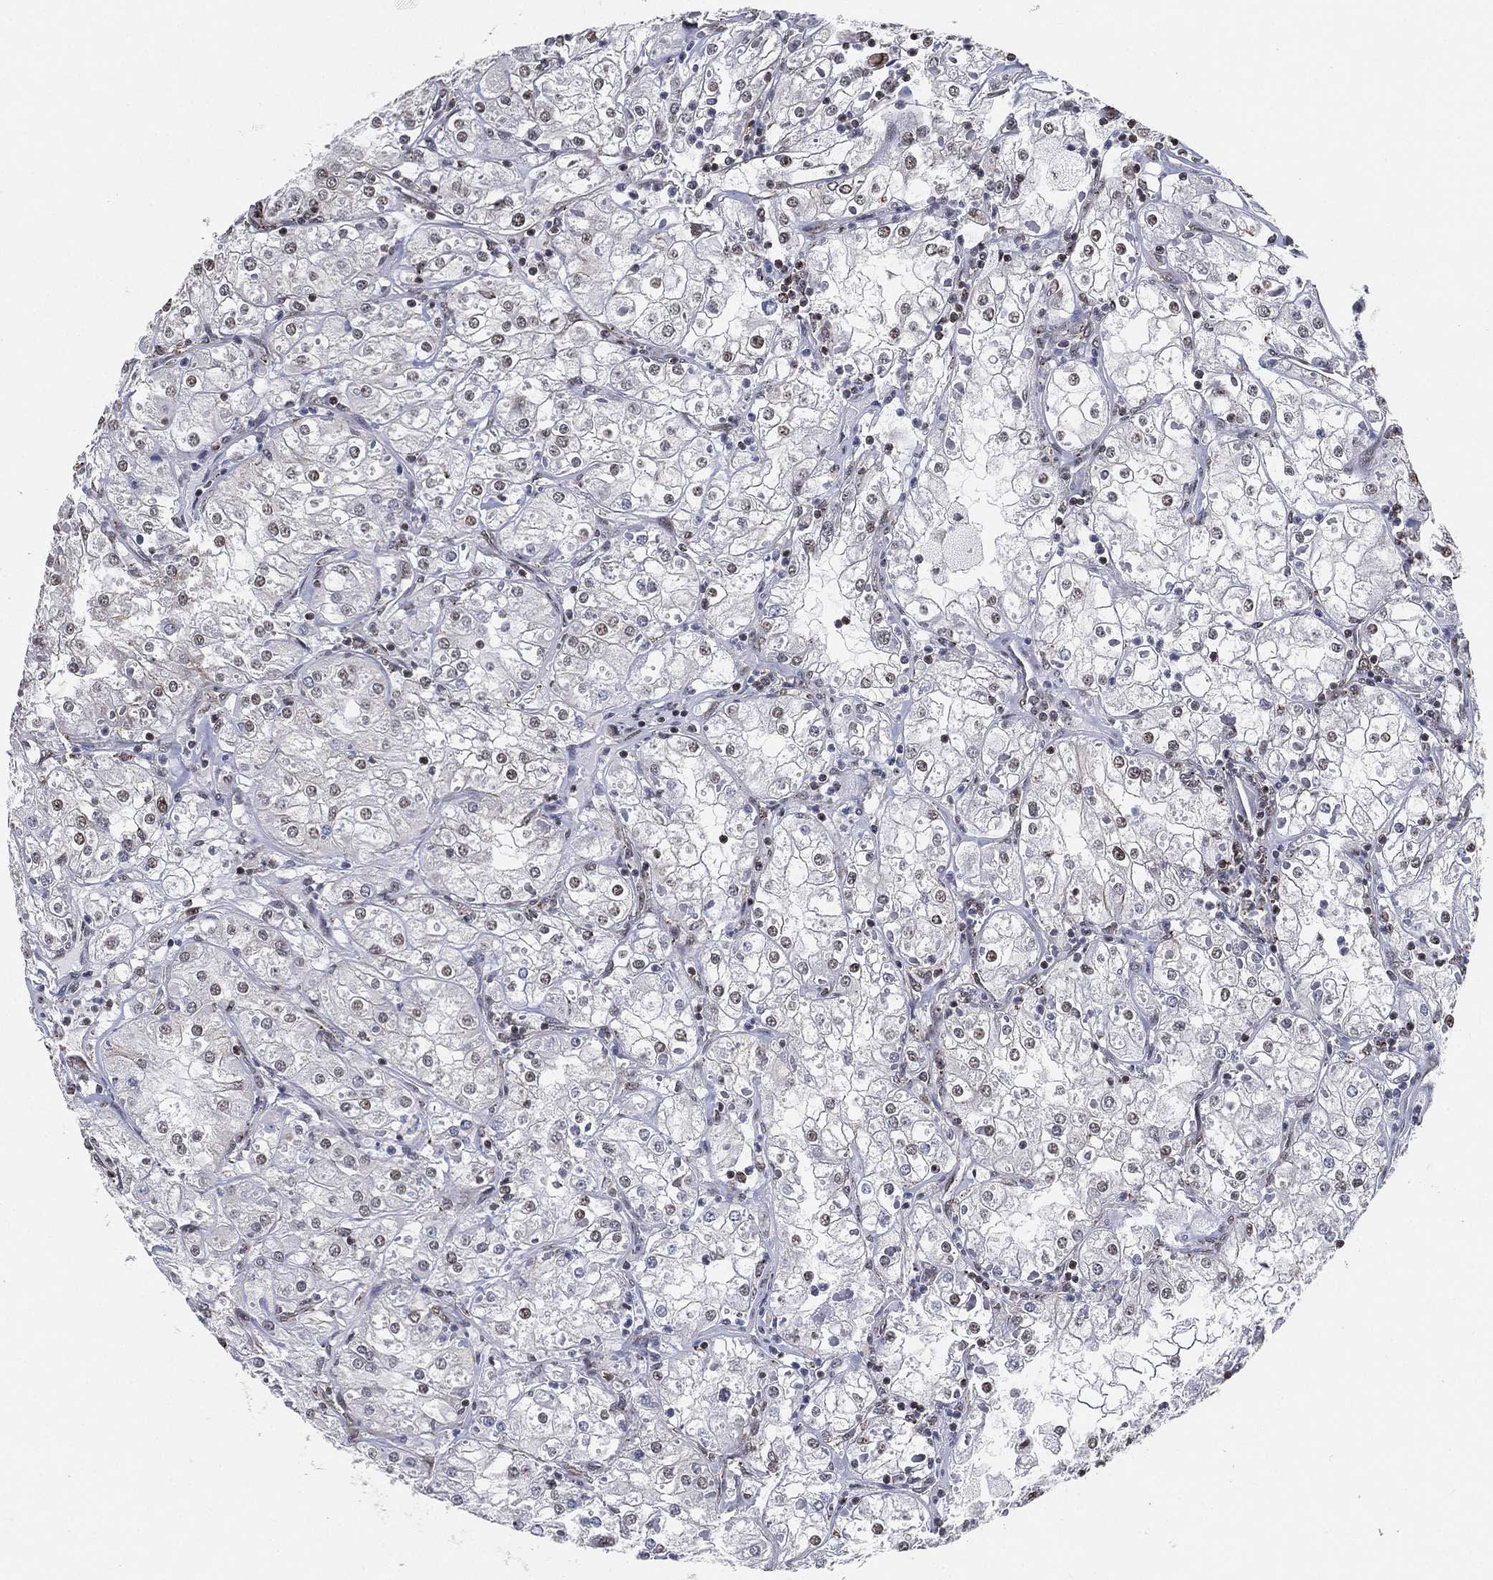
{"staining": {"intensity": "negative", "quantity": "none", "location": "none"}, "tissue": "renal cancer", "cell_type": "Tumor cells", "image_type": "cancer", "snomed": [{"axis": "morphology", "description": "Adenocarcinoma, NOS"}, {"axis": "topography", "description": "Kidney"}], "caption": "Human renal adenocarcinoma stained for a protein using immunohistochemistry displays no expression in tumor cells.", "gene": "RSRC2", "patient": {"sex": "male", "age": 77}}